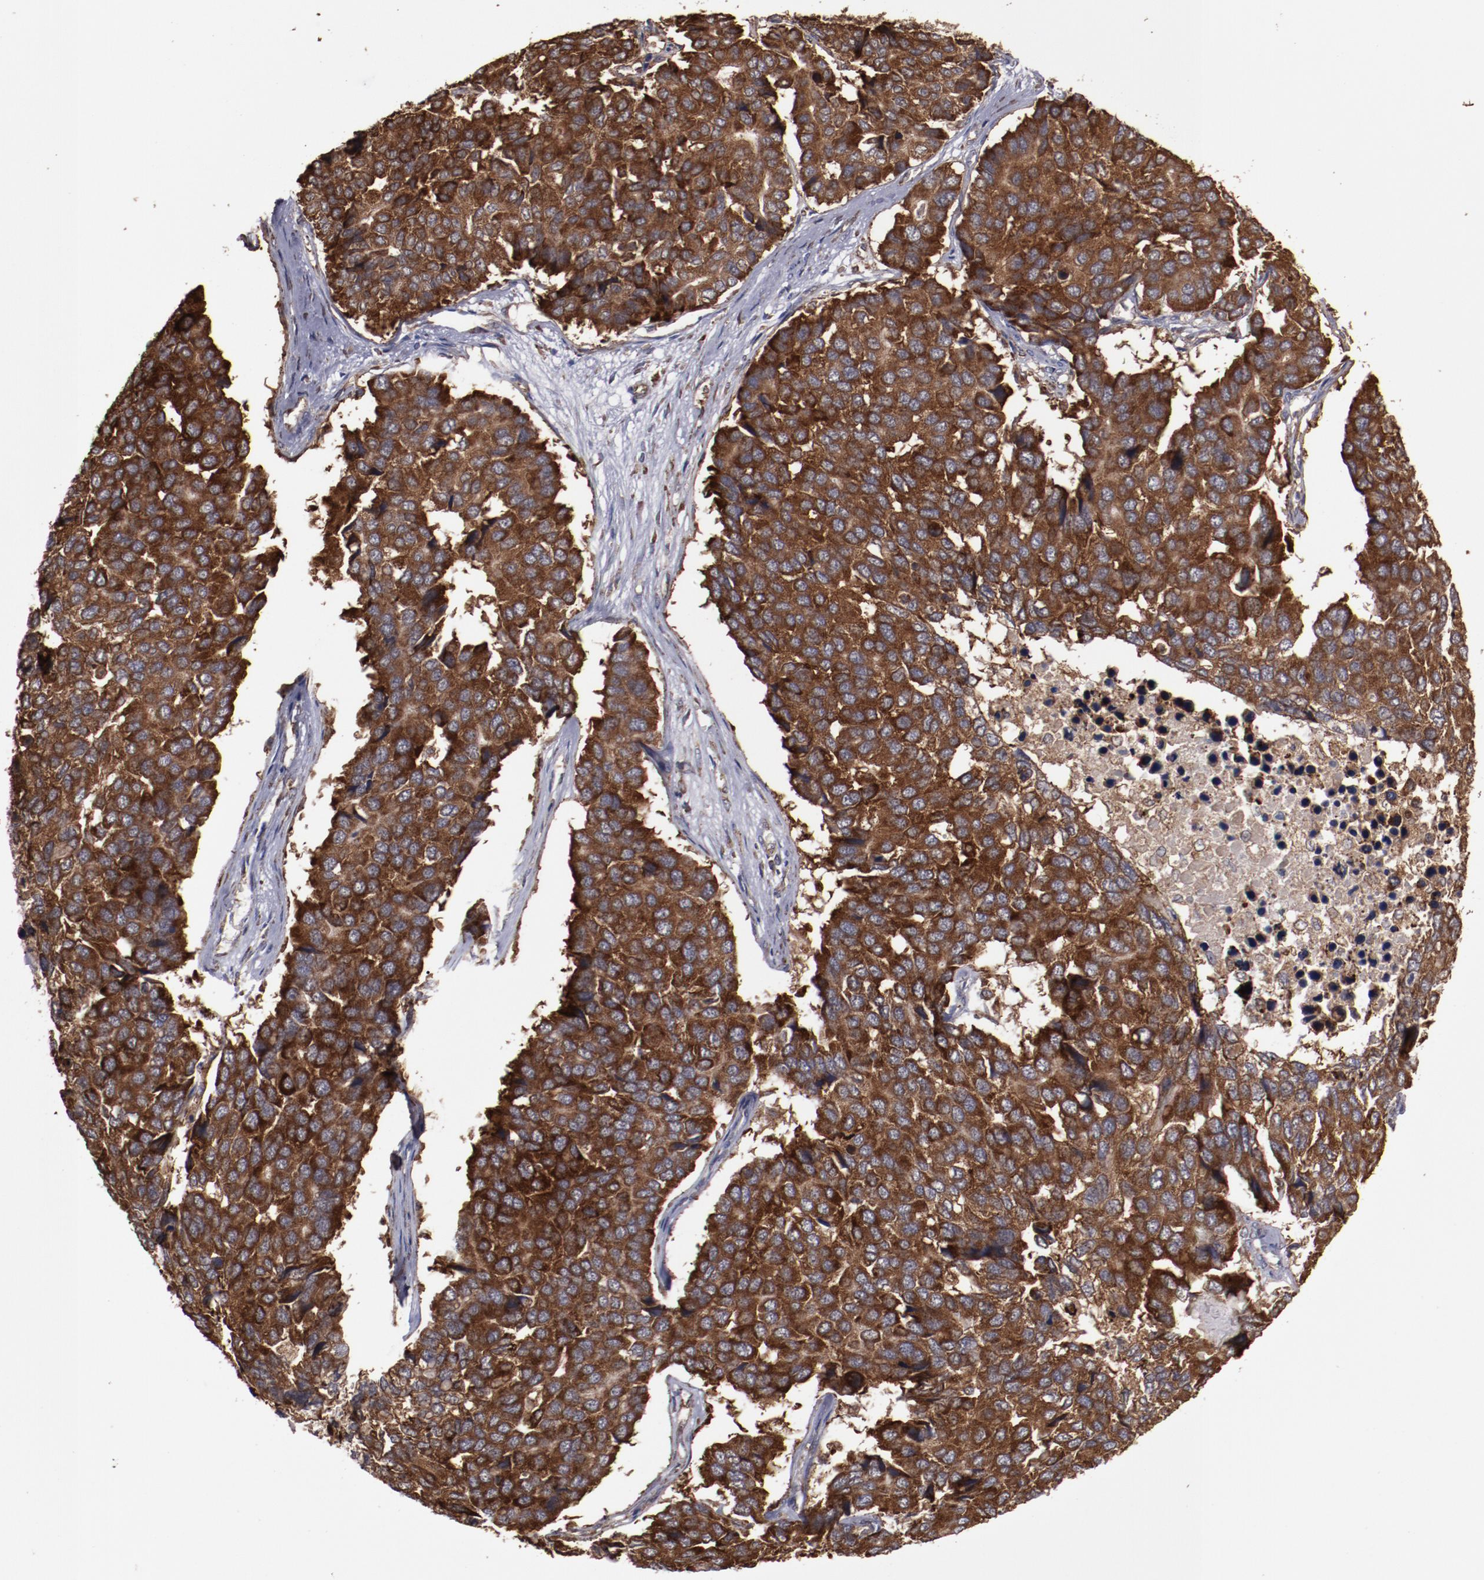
{"staining": {"intensity": "strong", "quantity": ">75%", "location": "cytoplasmic/membranous"}, "tissue": "pancreatic cancer", "cell_type": "Tumor cells", "image_type": "cancer", "snomed": [{"axis": "morphology", "description": "Adenocarcinoma, NOS"}, {"axis": "topography", "description": "Pancreas"}], "caption": "Protein staining by immunohistochemistry demonstrates strong cytoplasmic/membranous expression in approximately >75% of tumor cells in pancreatic cancer (adenocarcinoma). The protein of interest is stained brown, and the nuclei are stained in blue (DAB IHC with brightfield microscopy, high magnification).", "gene": "RPS4Y1", "patient": {"sex": "male", "age": 50}}